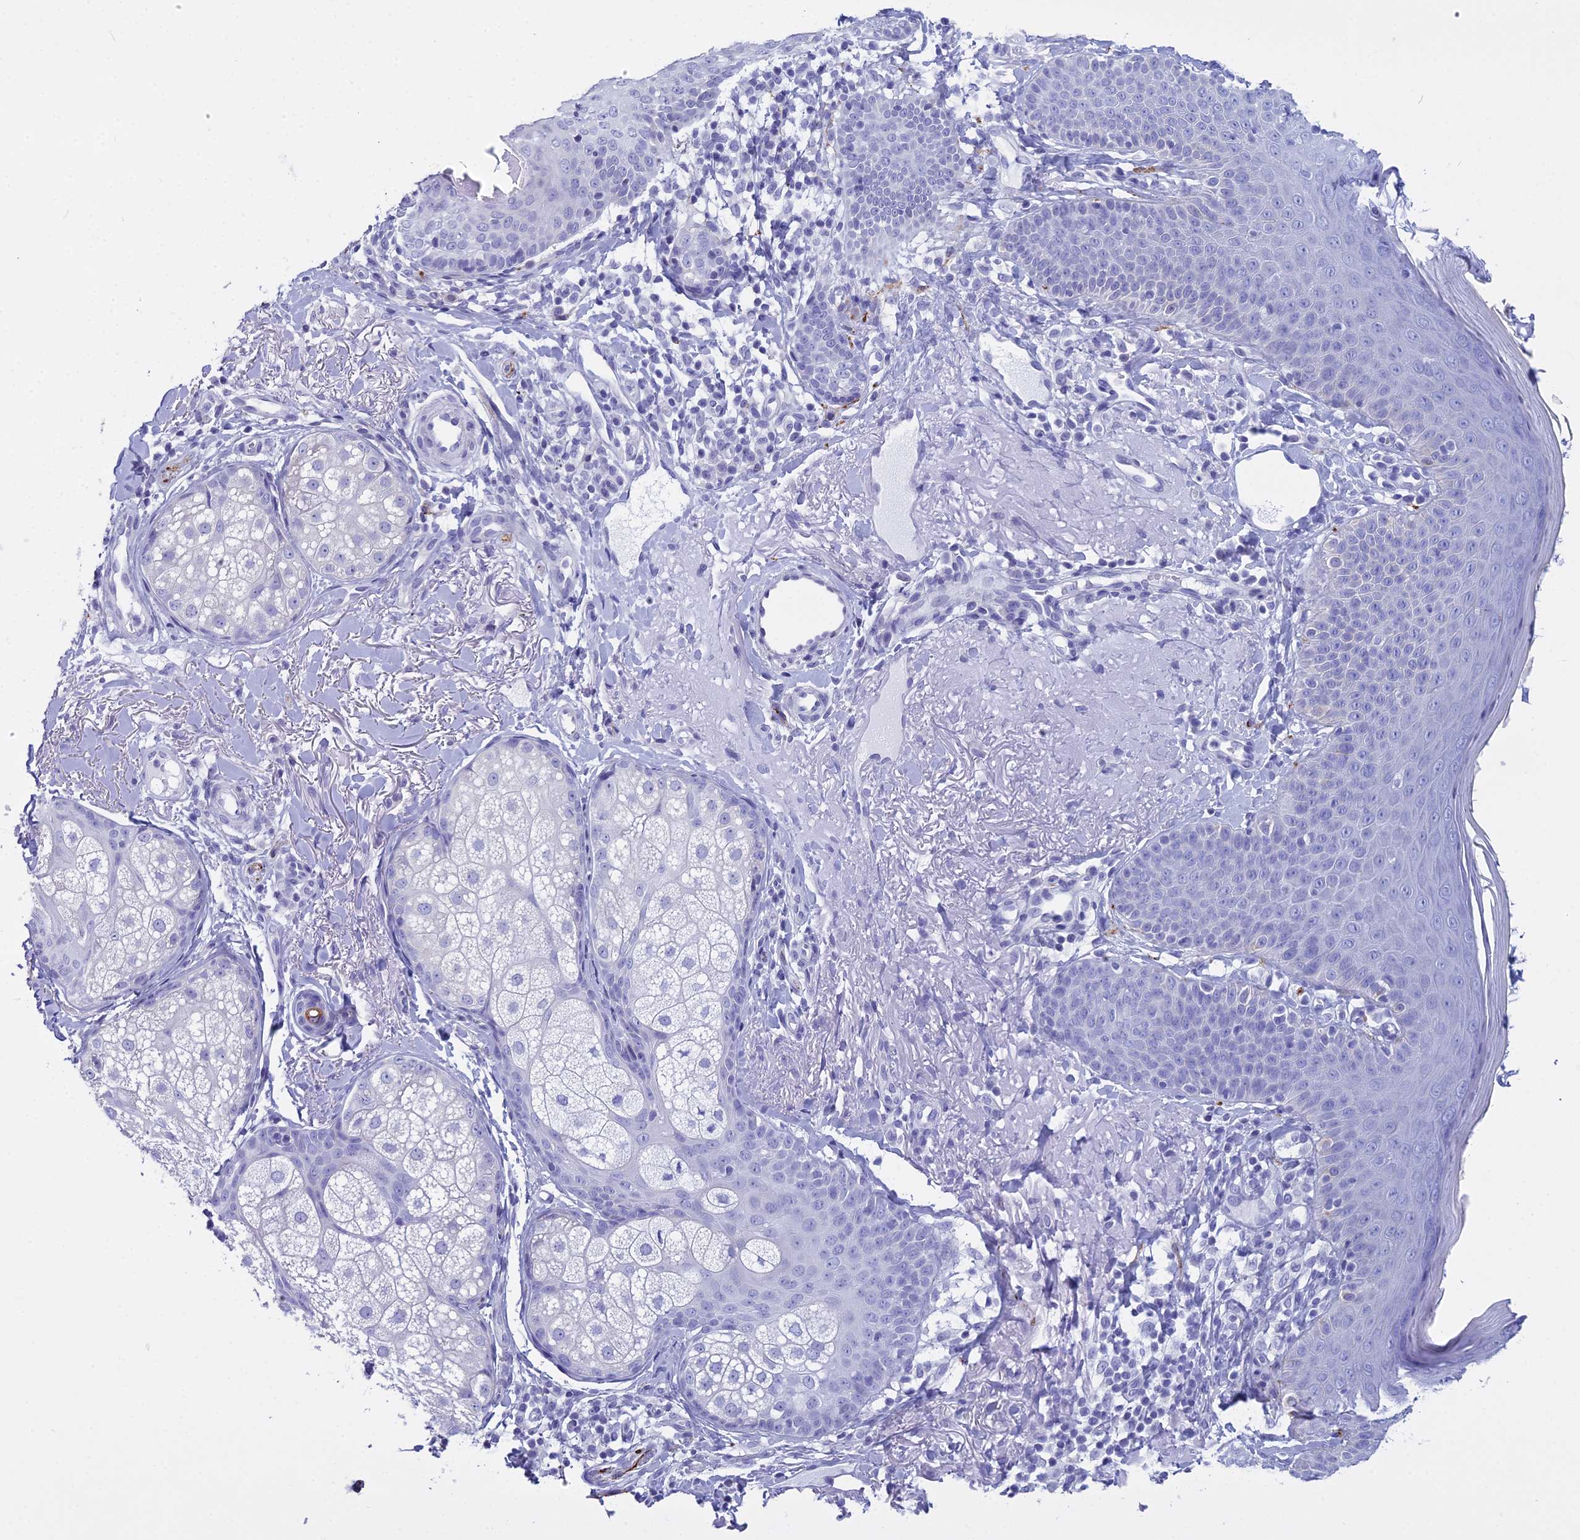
{"staining": {"intensity": "negative", "quantity": "none", "location": "none"}, "tissue": "skin", "cell_type": "Fibroblasts", "image_type": "normal", "snomed": [{"axis": "morphology", "description": "Normal tissue, NOS"}, {"axis": "topography", "description": "Skin"}], "caption": "Immunohistochemical staining of unremarkable skin displays no significant staining in fibroblasts.", "gene": "MAP6", "patient": {"sex": "male", "age": 57}}